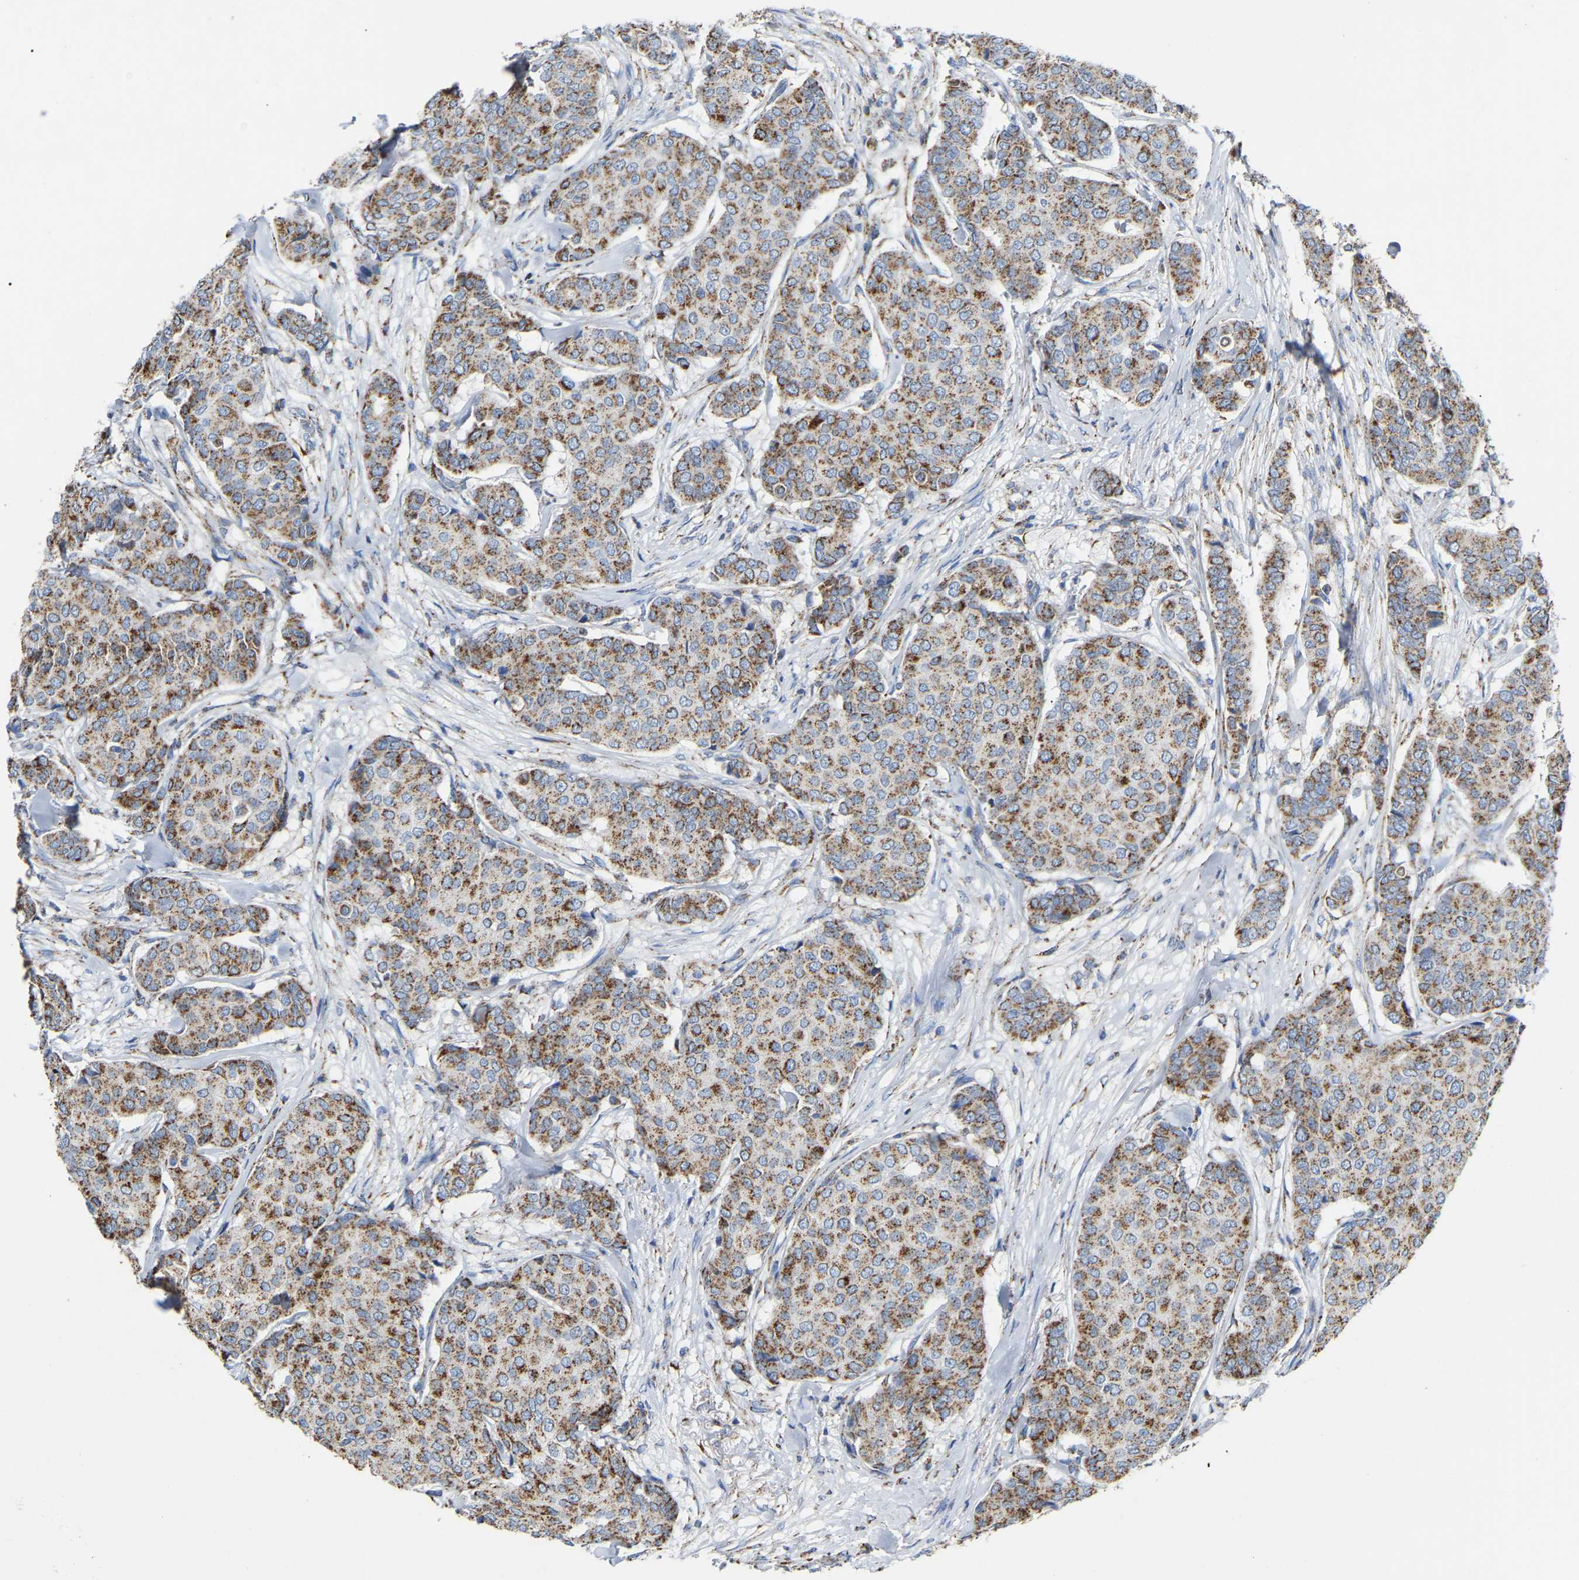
{"staining": {"intensity": "moderate", "quantity": ">75%", "location": "cytoplasmic/membranous"}, "tissue": "breast cancer", "cell_type": "Tumor cells", "image_type": "cancer", "snomed": [{"axis": "morphology", "description": "Duct carcinoma"}, {"axis": "topography", "description": "Breast"}], "caption": "The micrograph displays a brown stain indicating the presence of a protein in the cytoplasmic/membranous of tumor cells in breast cancer. The staining was performed using DAB (3,3'-diaminobenzidine), with brown indicating positive protein expression. Nuclei are stained blue with hematoxylin.", "gene": "HIBADH", "patient": {"sex": "female", "age": 75}}